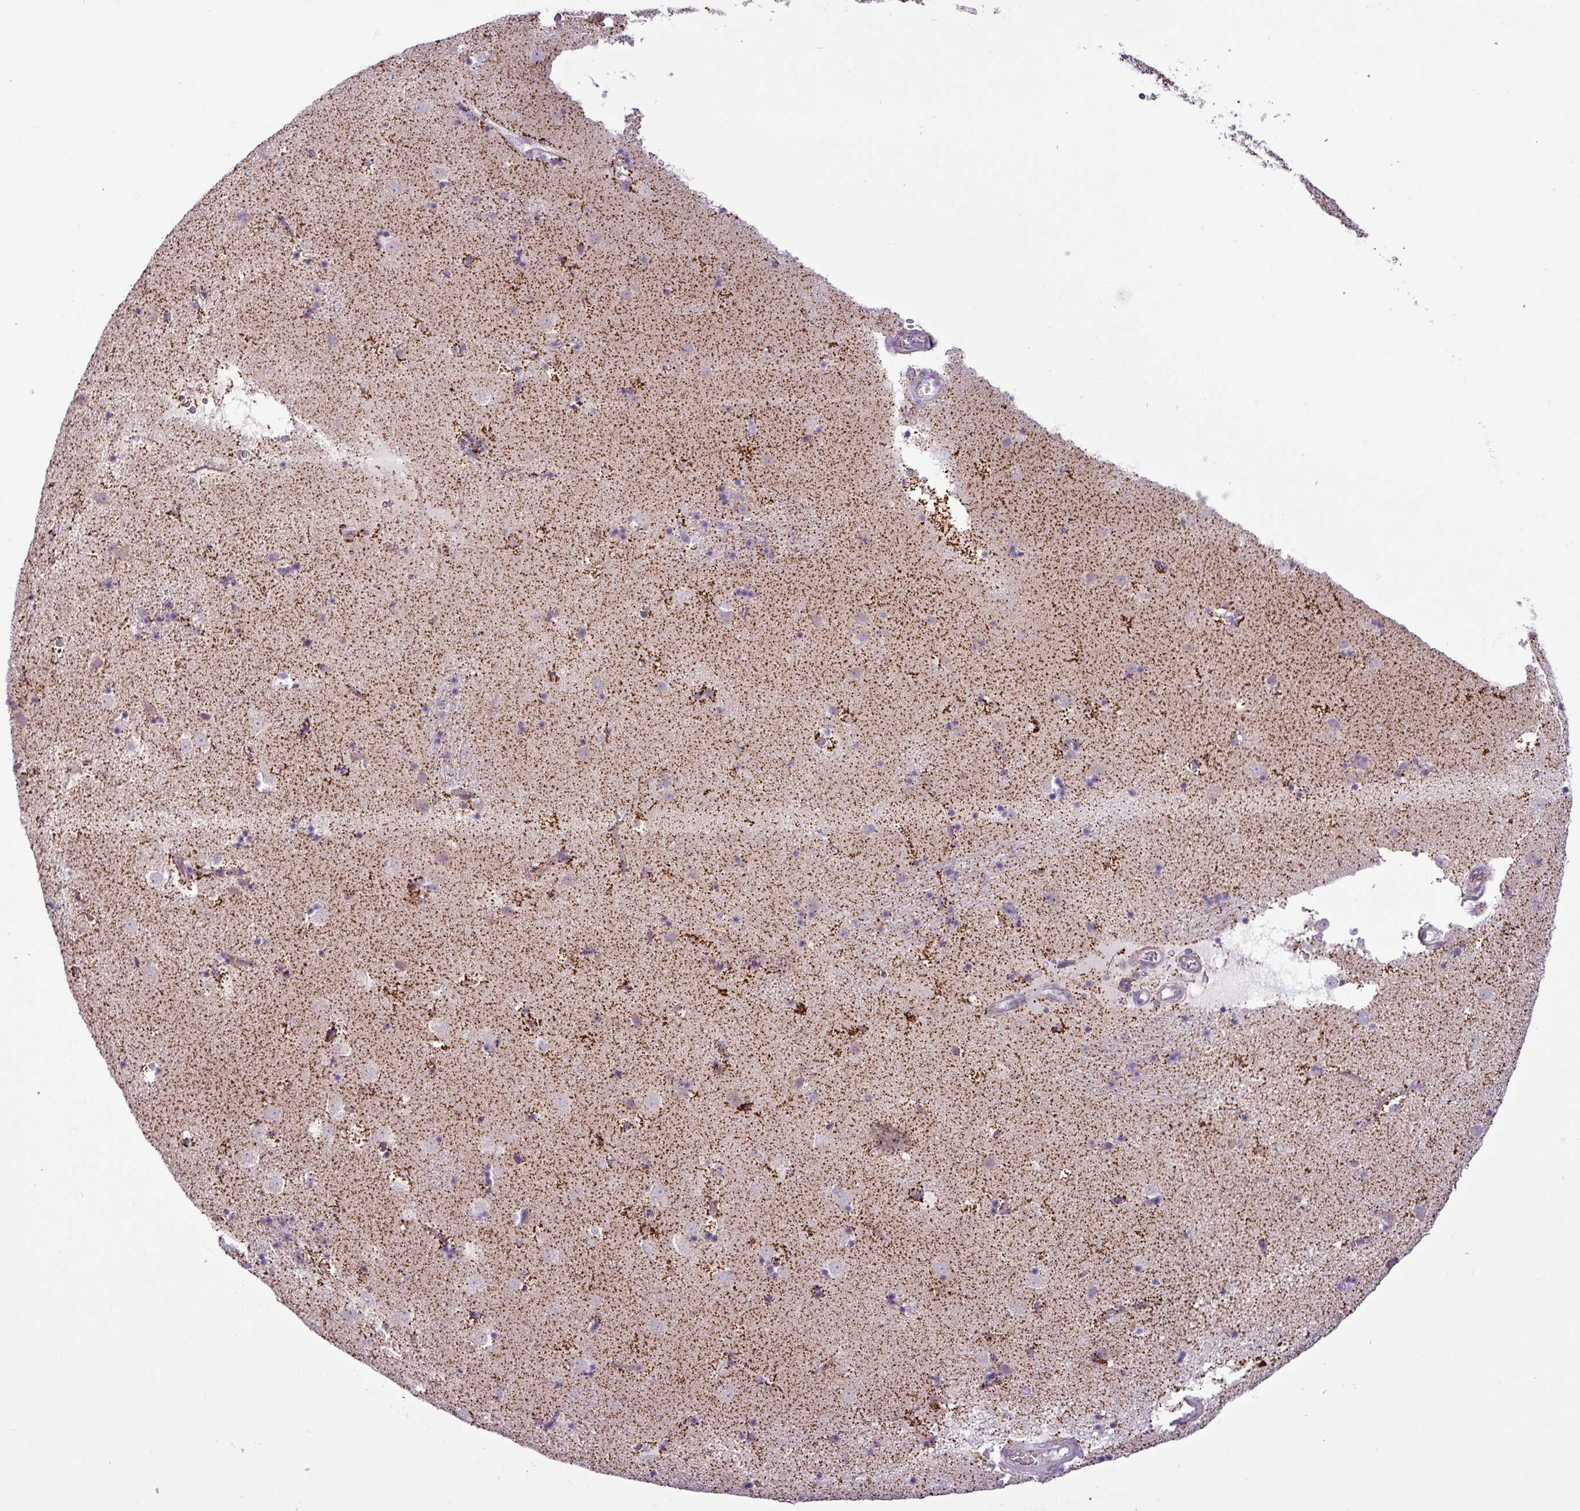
{"staining": {"intensity": "weak", "quantity": "25%-75%", "location": "cytoplasmic/membranous"}, "tissue": "caudate", "cell_type": "Glial cells", "image_type": "normal", "snomed": [{"axis": "morphology", "description": "Normal tissue, NOS"}, {"axis": "topography", "description": "Lateral ventricle wall"}], "caption": "Immunohistochemistry photomicrograph of unremarkable caudate: human caudate stained using immunohistochemistry reveals low levels of weak protein expression localized specifically in the cytoplasmic/membranous of glial cells, appearing as a cytoplasmic/membranous brown color.", "gene": "ZNF667", "patient": {"sex": "male", "age": 58}}